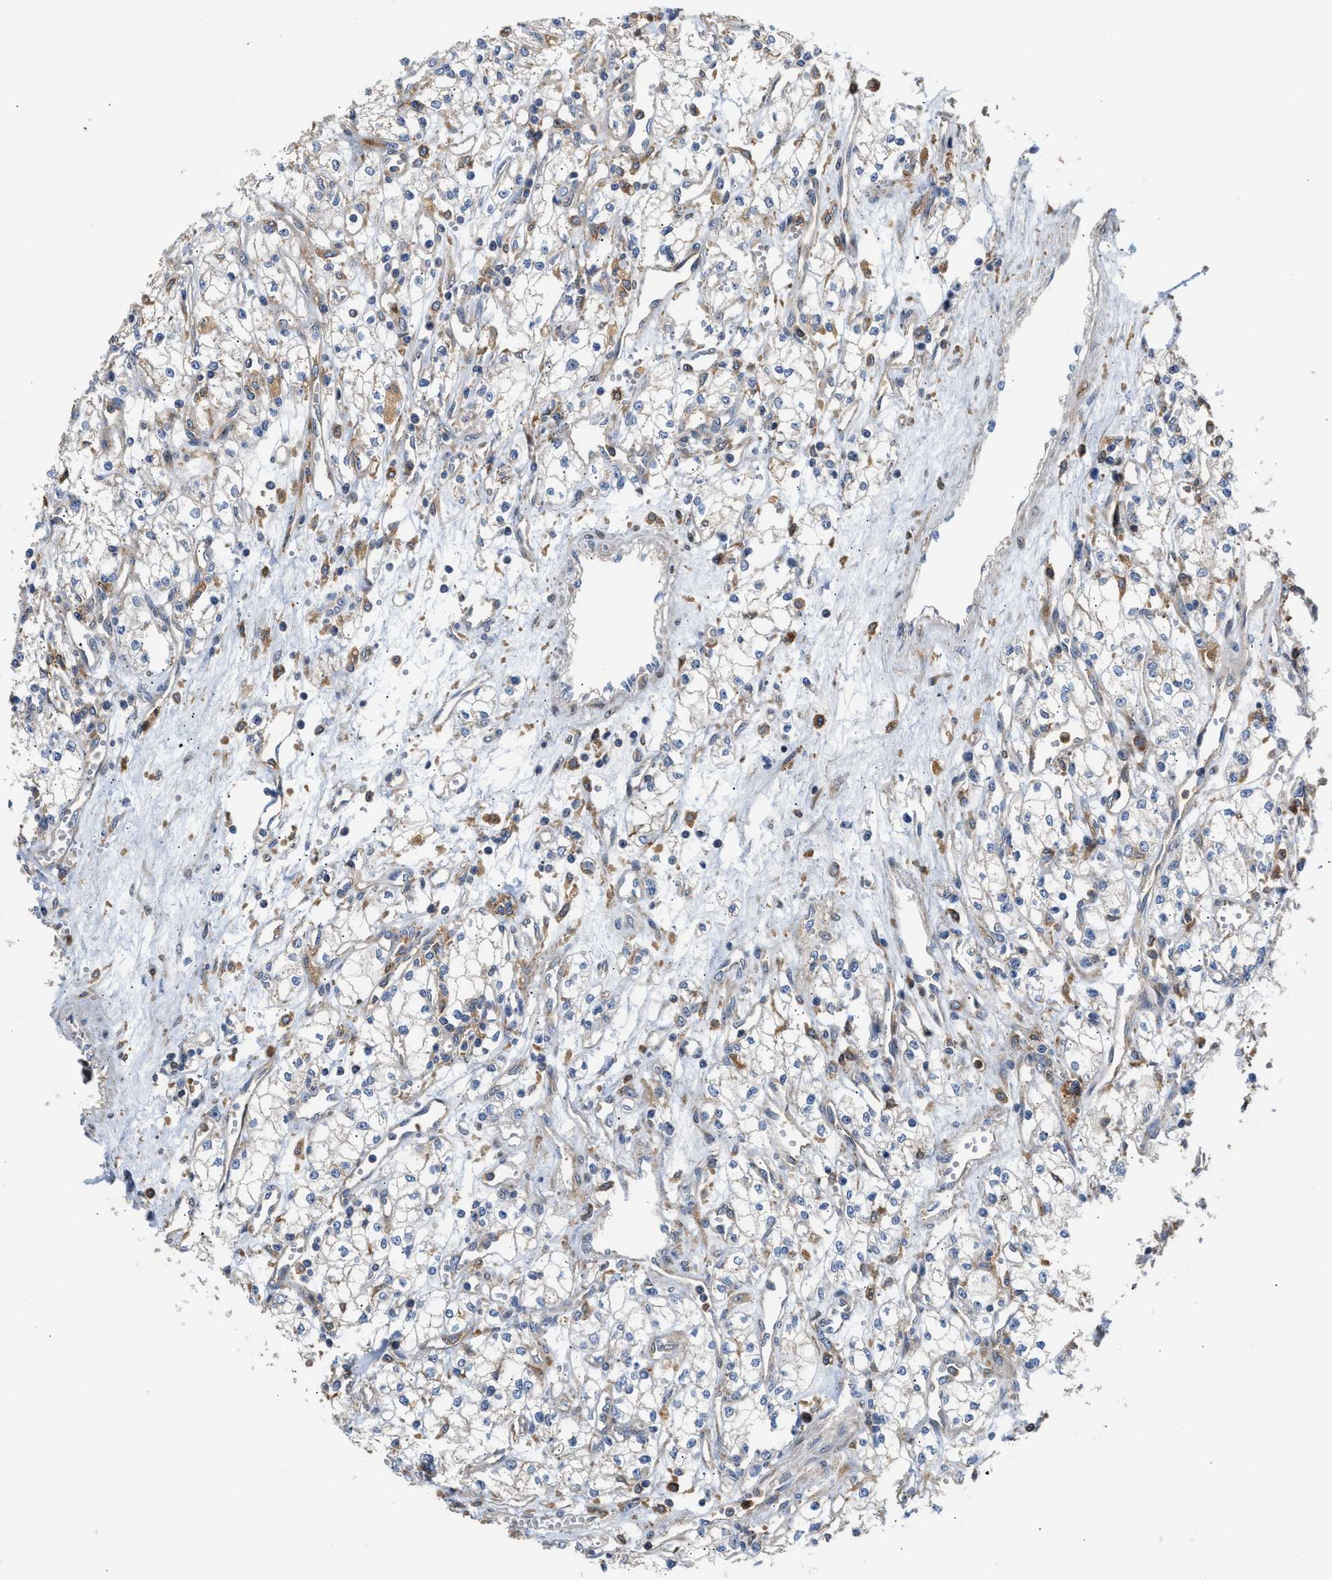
{"staining": {"intensity": "moderate", "quantity": "<25%", "location": "cytoplasmic/membranous"}, "tissue": "renal cancer", "cell_type": "Tumor cells", "image_type": "cancer", "snomed": [{"axis": "morphology", "description": "Adenocarcinoma, NOS"}, {"axis": "topography", "description": "Kidney"}], "caption": "About <25% of tumor cells in renal adenocarcinoma show moderate cytoplasmic/membranous protein expression as visualized by brown immunohistochemical staining.", "gene": "RAB31", "patient": {"sex": "male", "age": 59}}